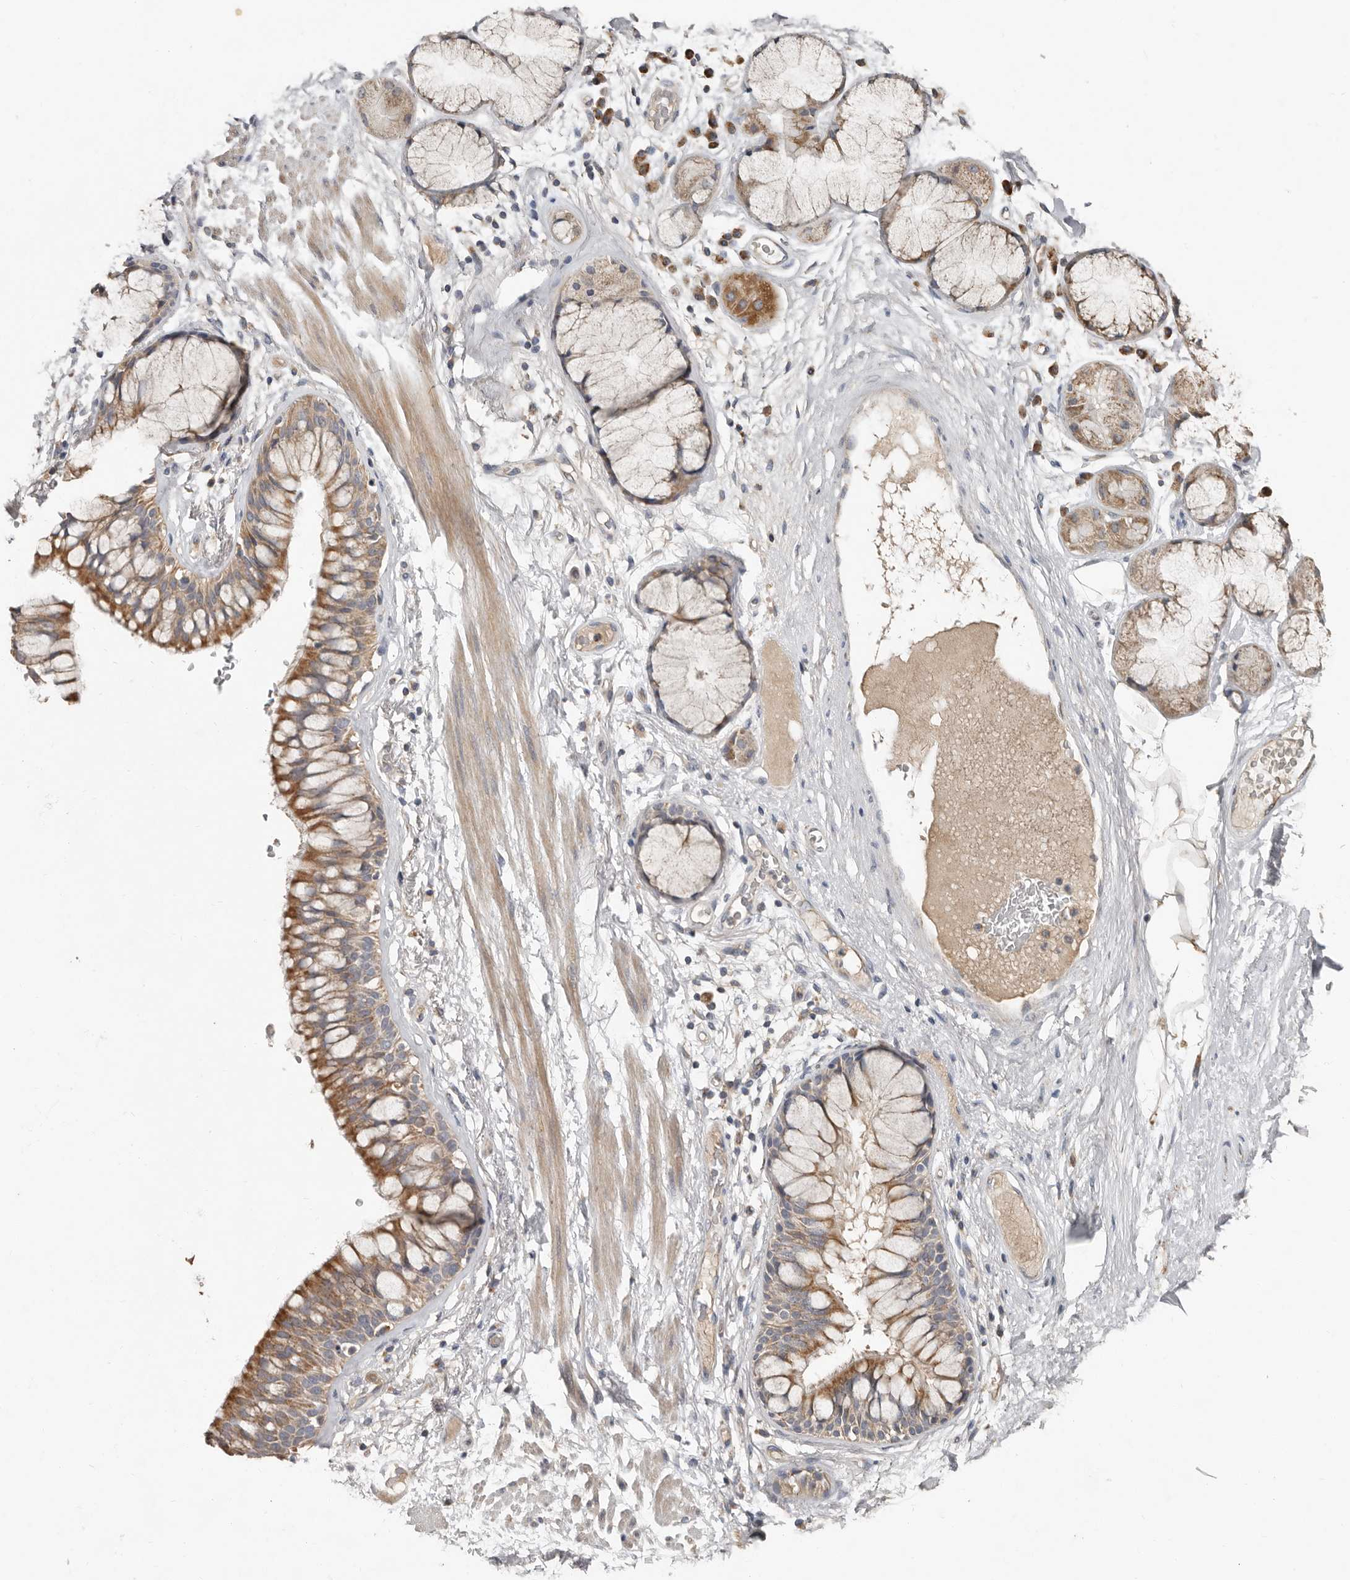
{"staining": {"intensity": "negative", "quantity": "none", "location": "none"}, "tissue": "adipose tissue", "cell_type": "Adipocytes", "image_type": "normal", "snomed": [{"axis": "morphology", "description": "Normal tissue, NOS"}, {"axis": "topography", "description": "Bronchus"}], "caption": "The micrograph reveals no staining of adipocytes in benign adipose tissue.", "gene": "KIF26B", "patient": {"sex": "male", "age": 66}}